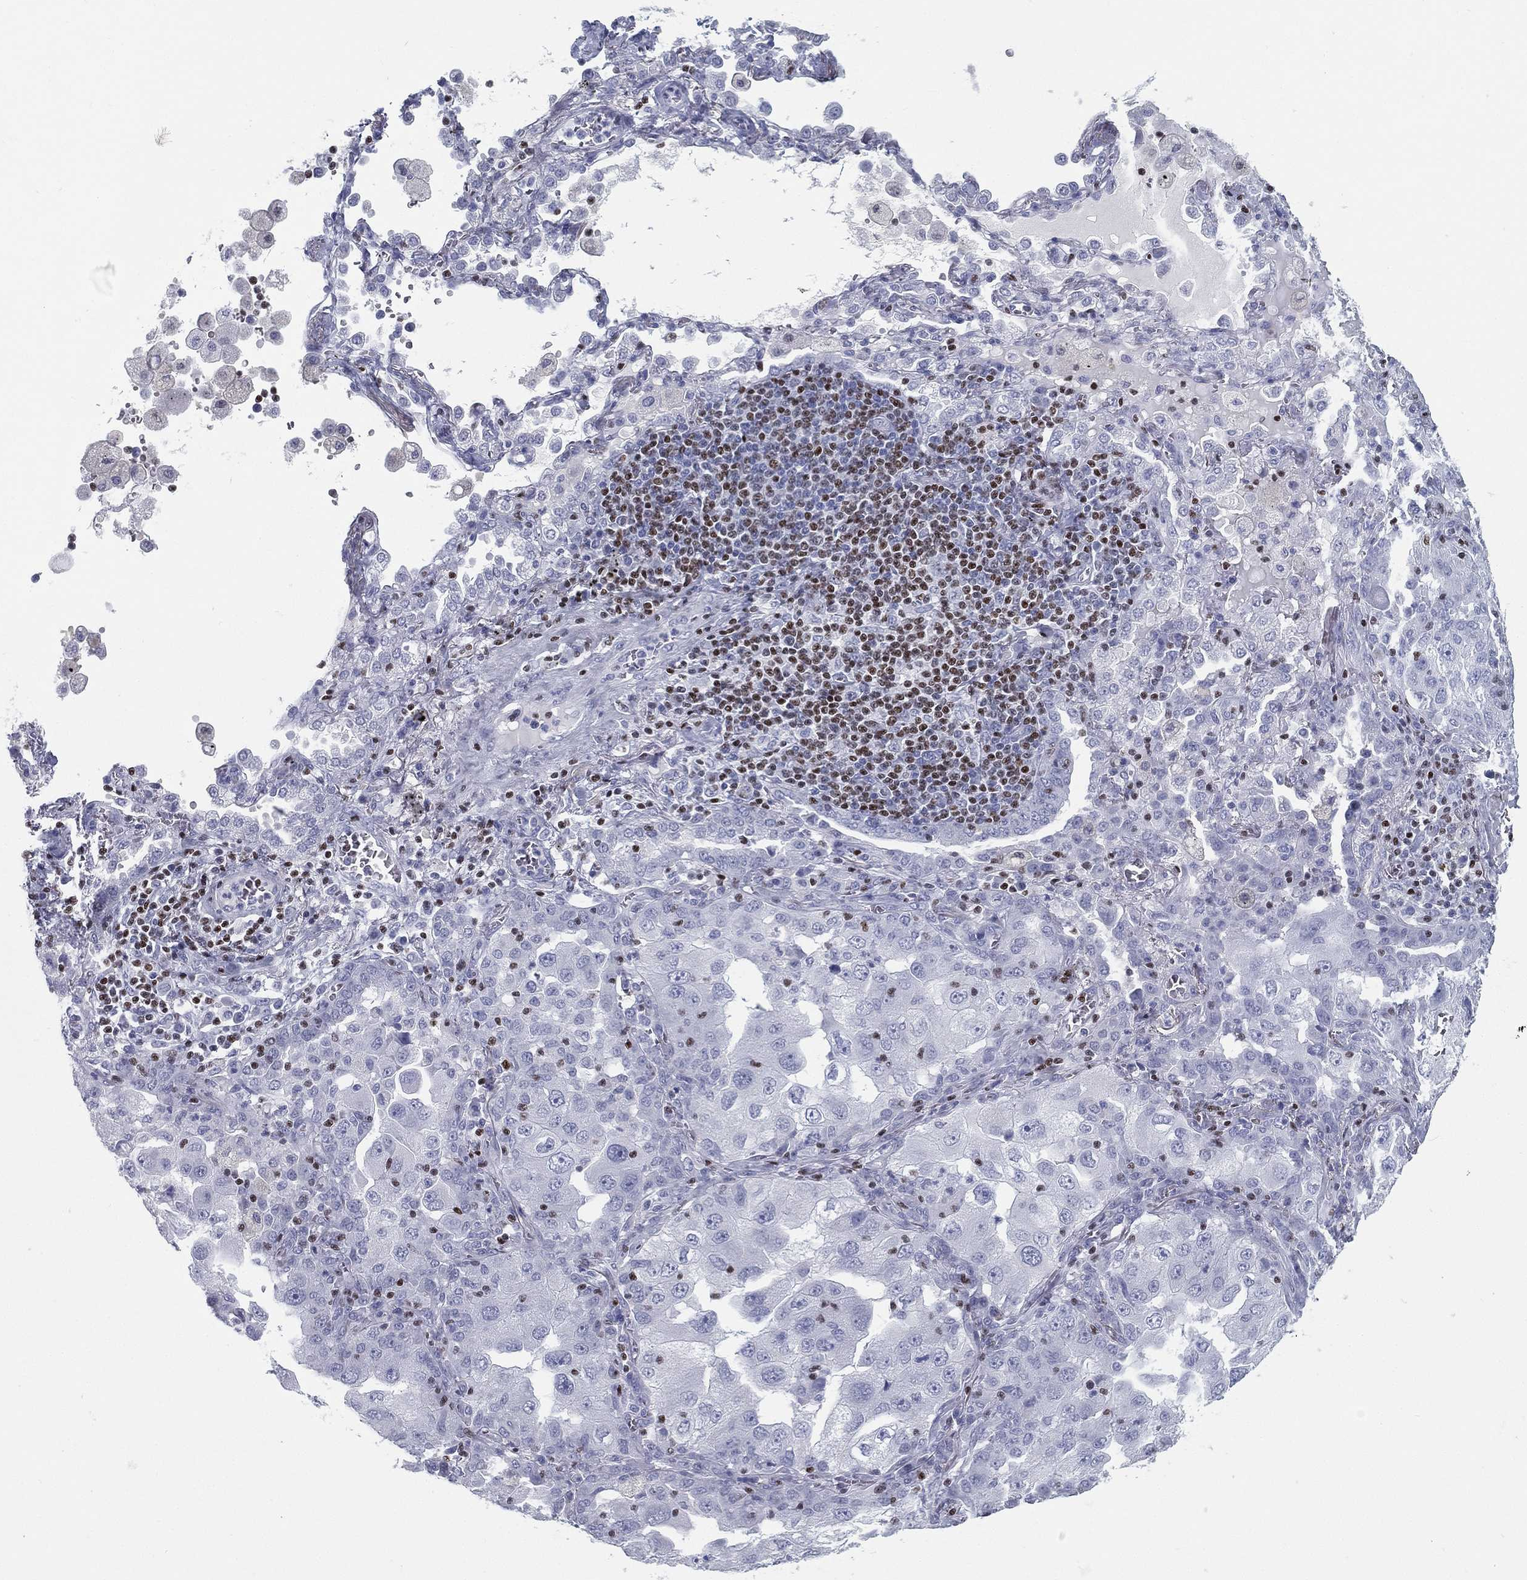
{"staining": {"intensity": "negative", "quantity": "none", "location": "none"}, "tissue": "lung cancer", "cell_type": "Tumor cells", "image_type": "cancer", "snomed": [{"axis": "morphology", "description": "Adenocarcinoma, NOS"}, {"axis": "topography", "description": "Lung"}], "caption": "Tumor cells show no significant expression in adenocarcinoma (lung). (Immunohistochemistry, brightfield microscopy, high magnification).", "gene": "PYHIN1", "patient": {"sex": "female", "age": 61}}